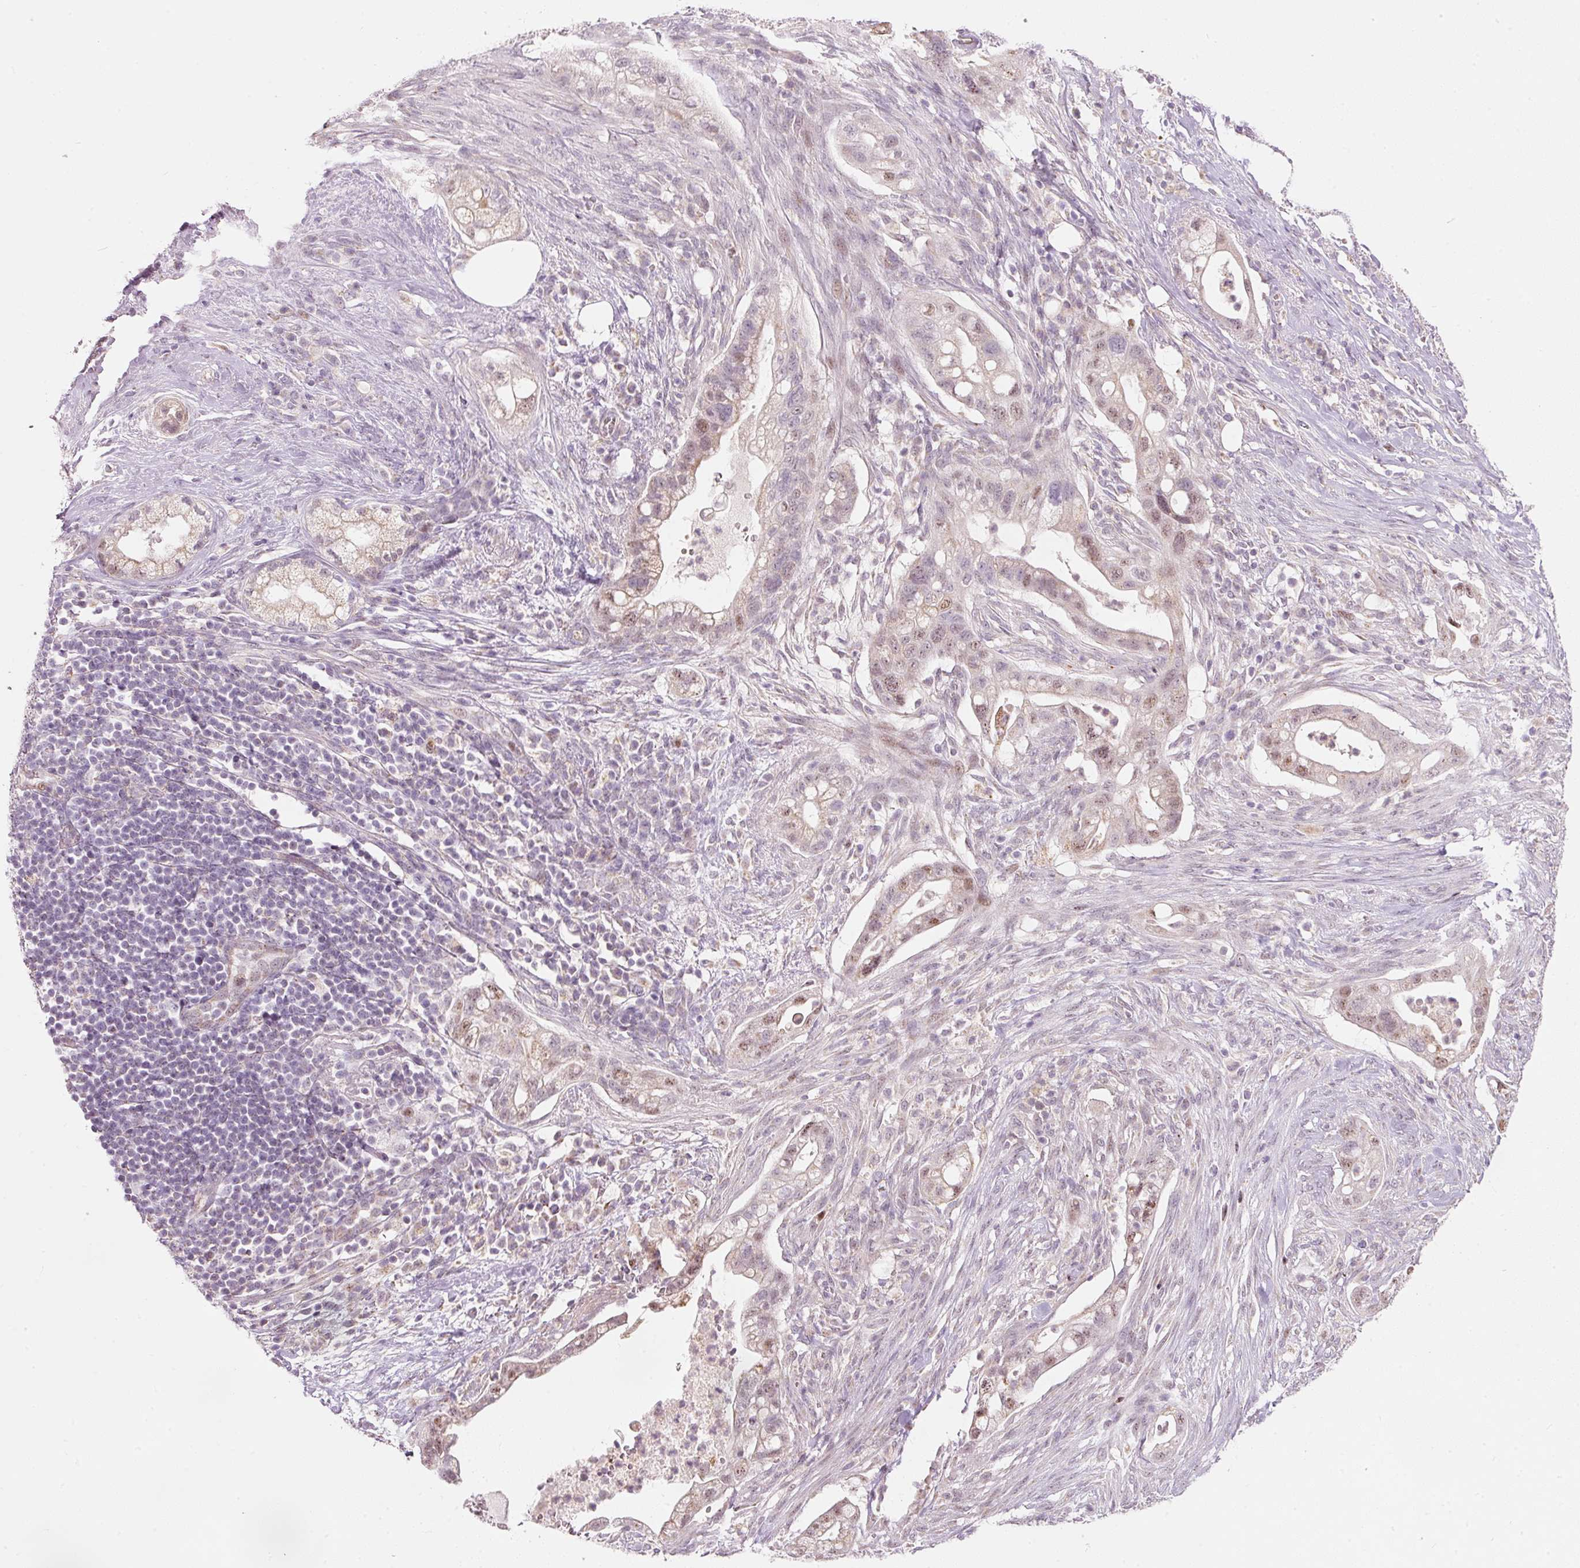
{"staining": {"intensity": "moderate", "quantity": "25%-75%", "location": "nuclear"}, "tissue": "pancreatic cancer", "cell_type": "Tumor cells", "image_type": "cancer", "snomed": [{"axis": "morphology", "description": "Adenocarcinoma, NOS"}, {"axis": "topography", "description": "Pancreas"}], "caption": "Immunohistochemistry of human pancreatic cancer shows medium levels of moderate nuclear positivity in approximately 25%-75% of tumor cells. Using DAB (brown) and hematoxylin (blue) stains, captured at high magnification using brightfield microscopy.", "gene": "RNF39", "patient": {"sex": "male", "age": 44}}